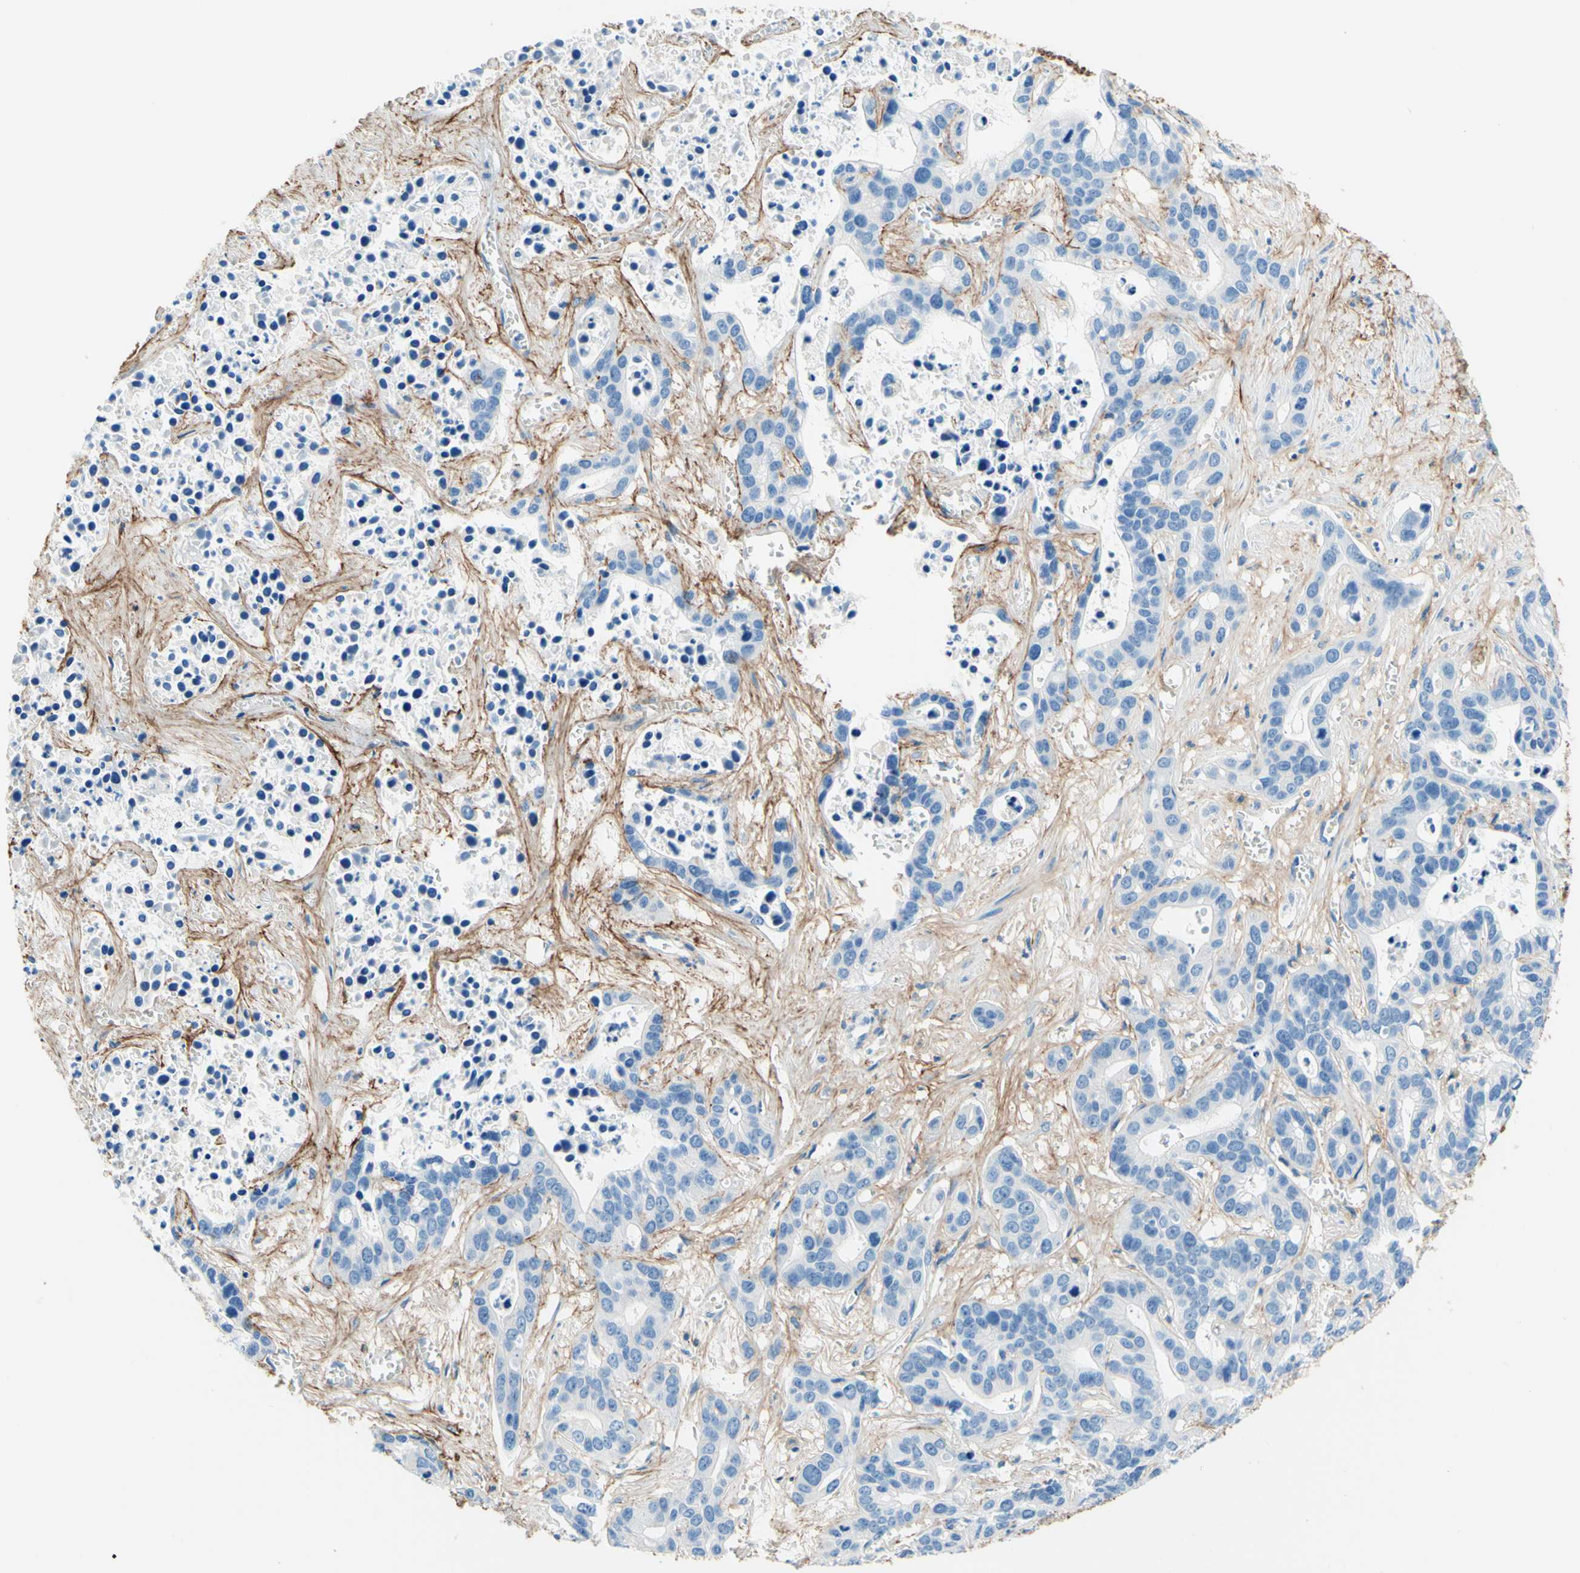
{"staining": {"intensity": "negative", "quantity": "none", "location": "none"}, "tissue": "liver cancer", "cell_type": "Tumor cells", "image_type": "cancer", "snomed": [{"axis": "morphology", "description": "Cholangiocarcinoma"}, {"axis": "topography", "description": "Liver"}], "caption": "An image of liver cholangiocarcinoma stained for a protein reveals no brown staining in tumor cells. Nuclei are stained in blue.", "gene": "MFAP5", "patient": {"sex": "female", "age": 65}}